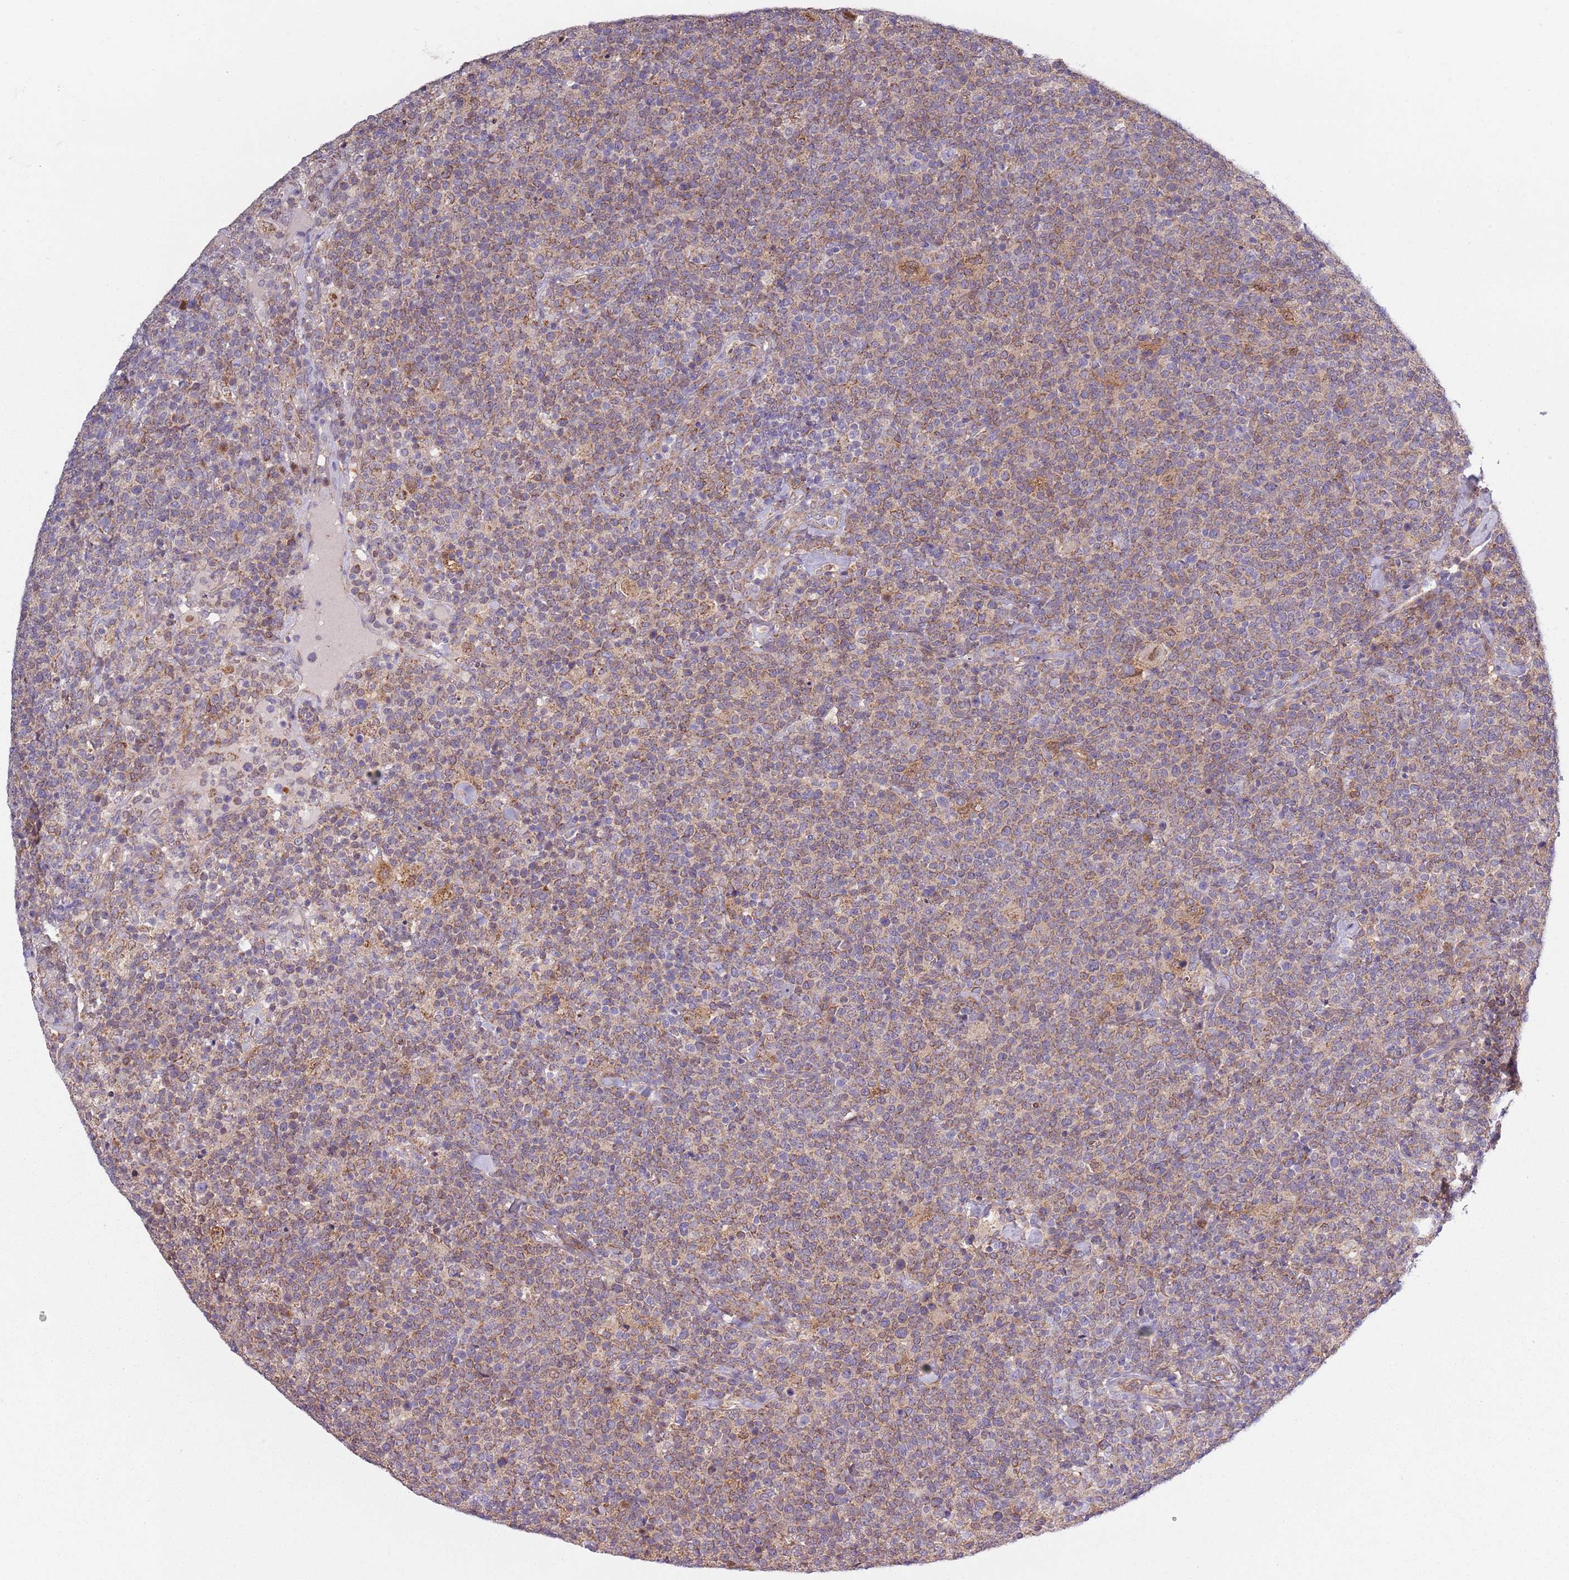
{"staining": {"intensity": "weak", "quantity": "25%-75%", "location": "cytoplasmic/membranous"}, "tissue": "lymphoma", "cell_type": "Tumor cells", "image_type": "cancer", "snomed": [{"axis": "morphology", "description": "Malignant lymphoma, non-Hodgkin's type, High grade"}, {"axis": "topography", "description": "Lymph node"}], "caption": "Approximately 25%-75% of tumor cells in human malignant lymphoma, non-Hodgkin's type (high-grade) reveal weak cytoplasmic/membranous protein staining as visualized by brown immunohistochemical staining.", "gene": "COQ5", "patient": {"sex": "male", "age": 61}}